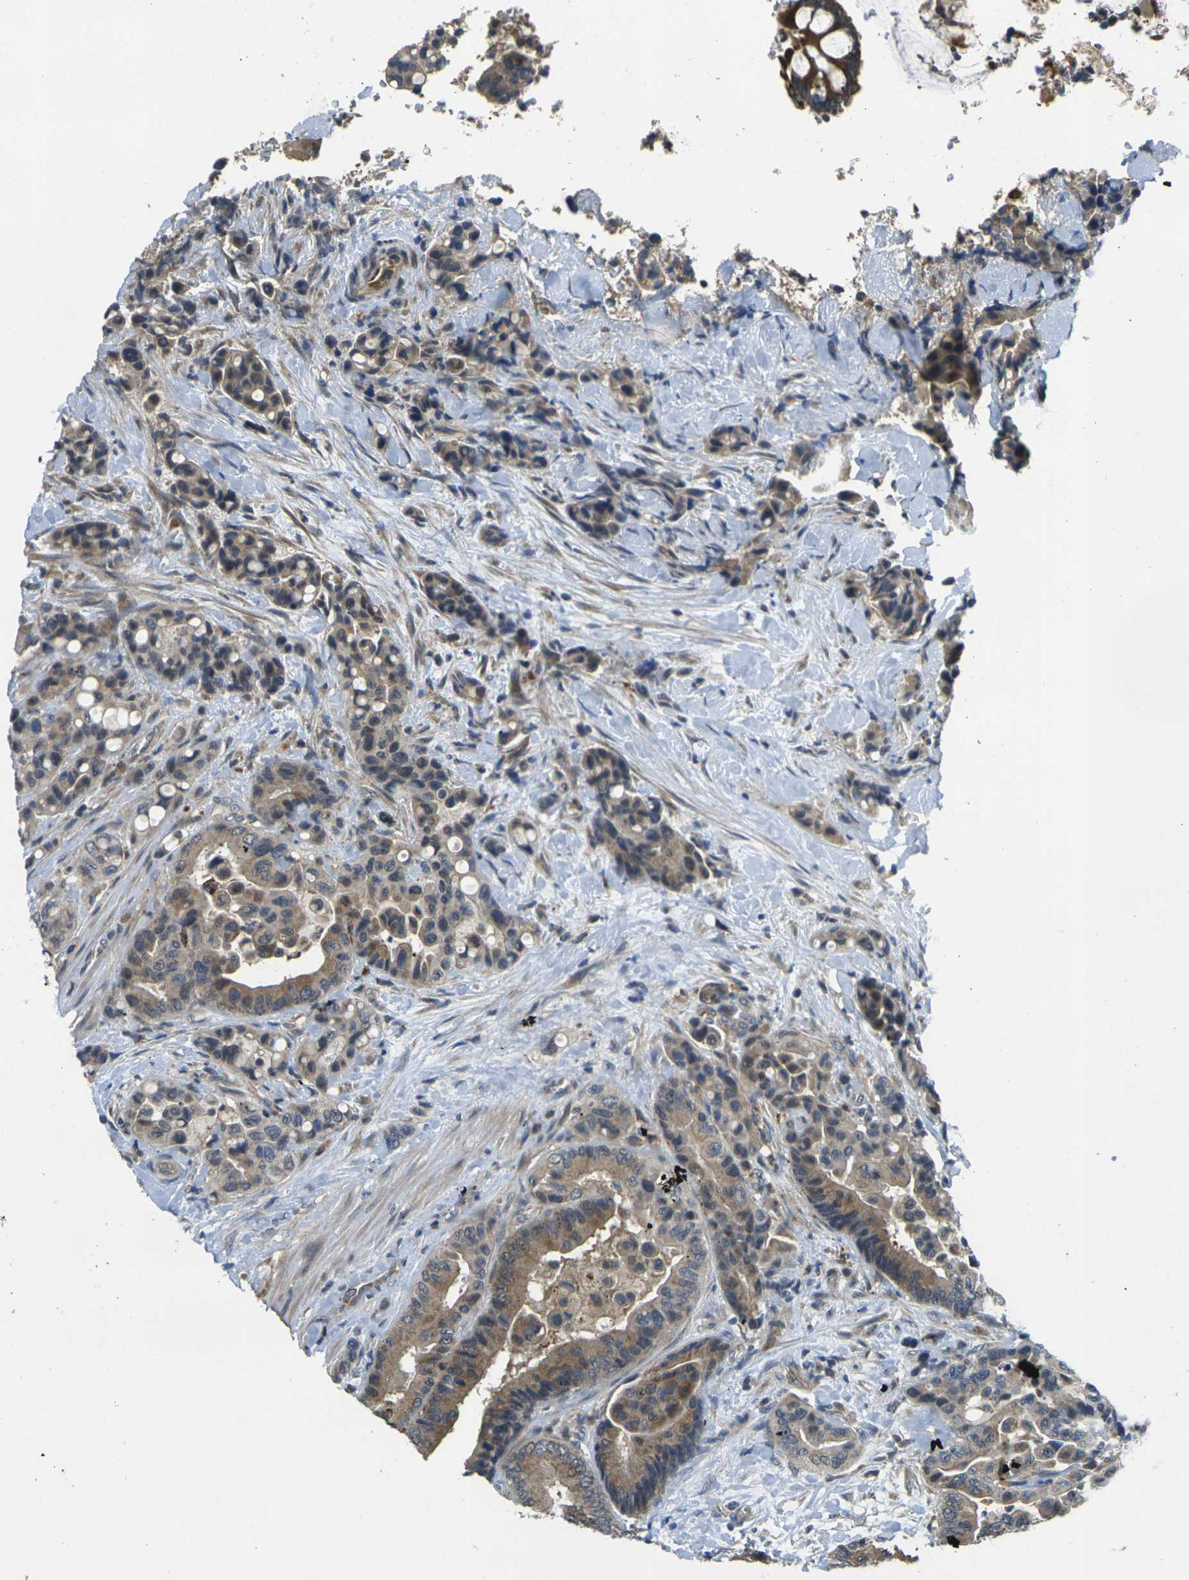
{"staining": {"intensity": "weak", "quantity": ">75%", "location": "cytoplasmic/membranous"}, "tissue": "colorectal cancer", "cell_type": "Tumor cells", "image_type": "cancer", "snomed": [{"axis": "morphology", "description": "Normal tissue, NOS"}, {"axis": "morphology", "description": "Adenocarcinoma, NOS"}, {"axis": "topography", "description": "Colon"}], "caption": "Human colorectal cancer (adenocarcinoma) stained with a protein marker shows weak staining in tumor cells.", "gene": "MINAR2", "patient": {"sex": "male", "age": 82}}